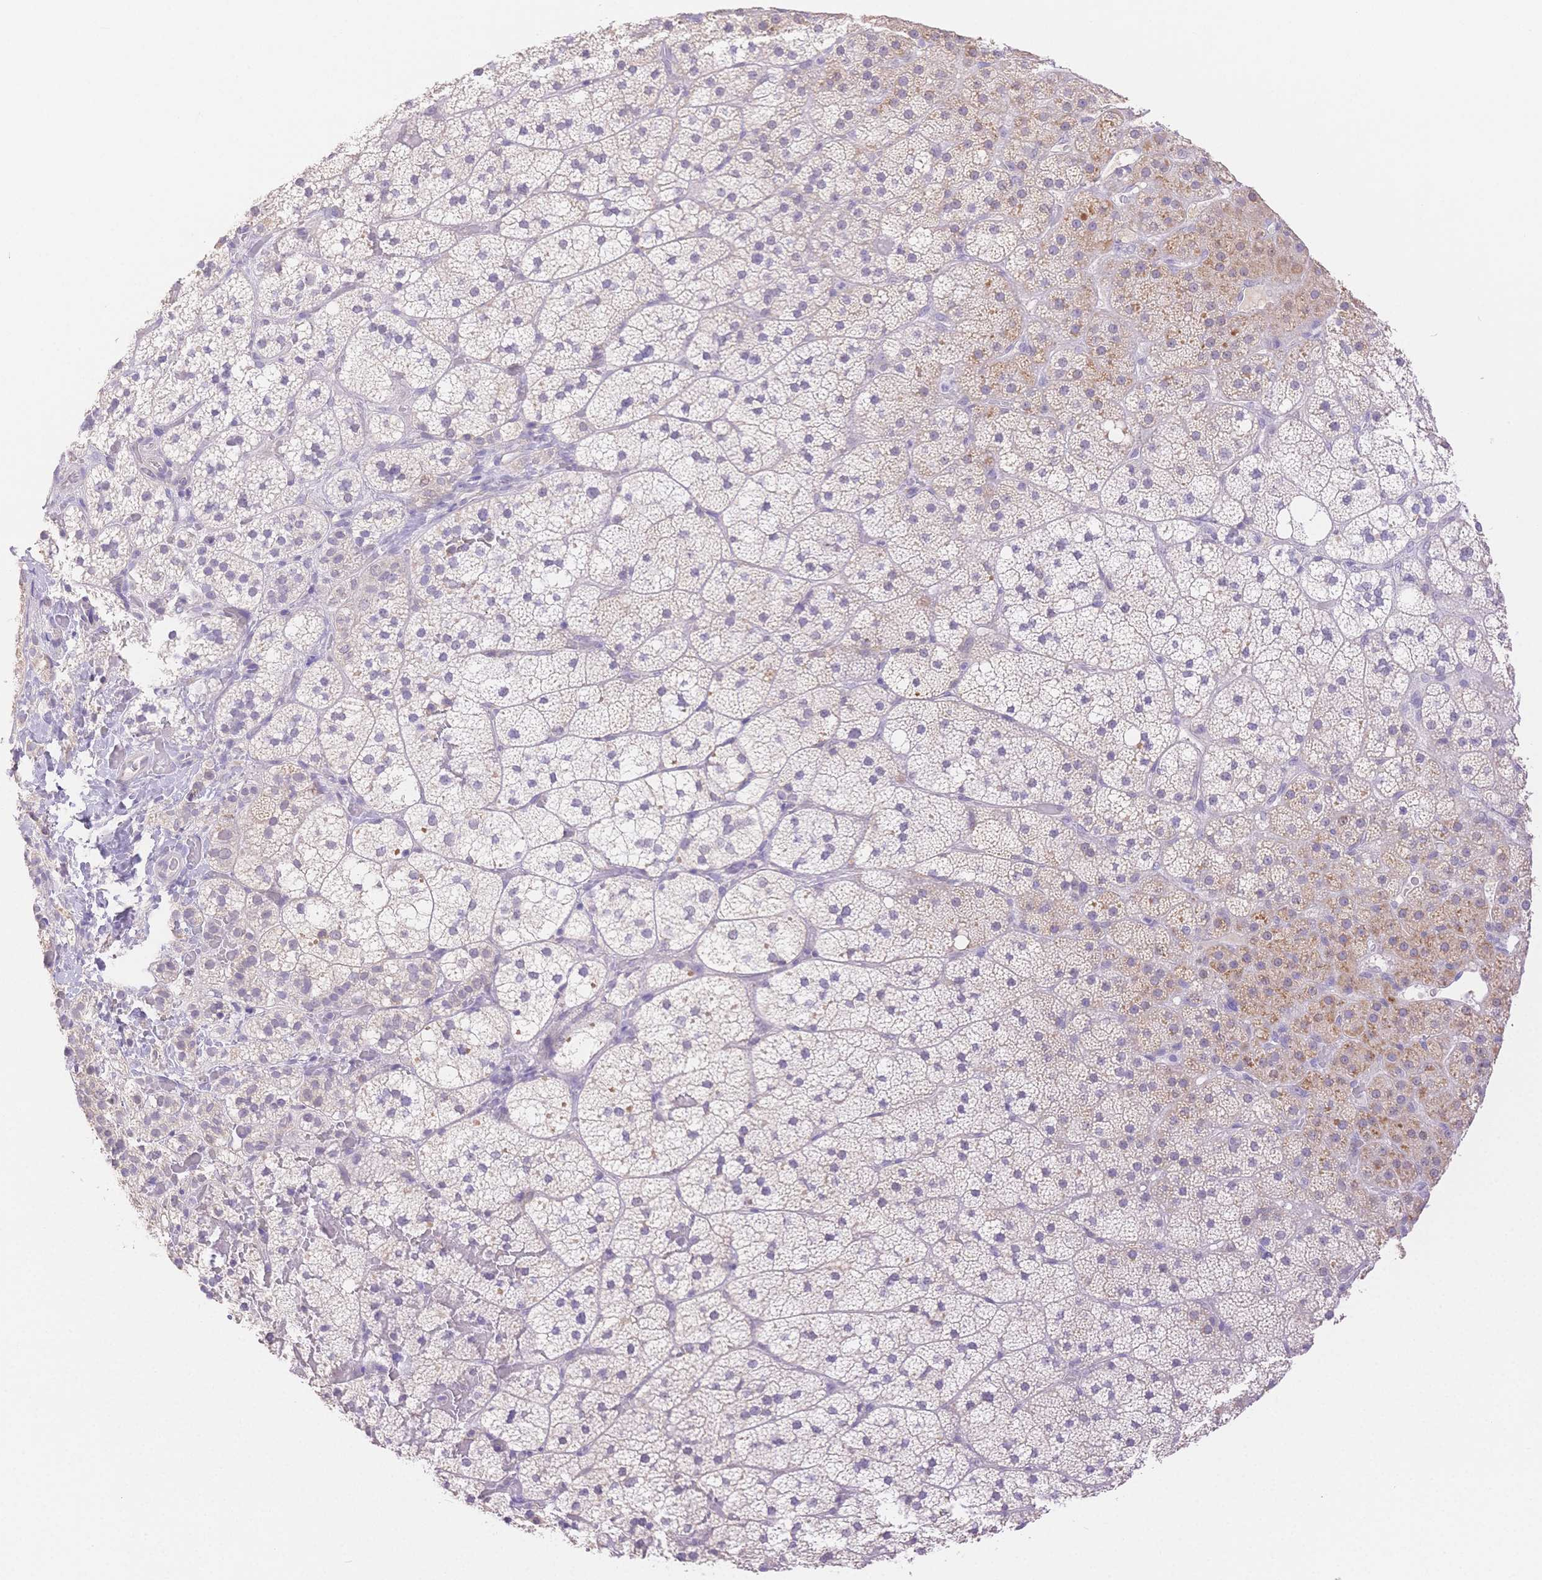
{"staining": {"intensity": "weak", "quantity": "25%-75%", "location": "cytoplasmic/membranous"}, "tissue": "adrenal gland", "cell_type": "Glandular cells", "image_type": "normal", "snomed": [{"axis": "morphology", "description": "Normal tissue, NOS"}, {"axis": "topography", "description": "Adrenal gland"}], "caption": "The immunohistochemical stain labels weak cytoplasmic/membranous expression in glandular cells of unremarkable adrenal gland. The protein is stained brown, and the nuclei are stained in blue (DAB IHC with brightfield microscopy, high magnification).", "gene": "WDR54", "patient": {"sex": "male", "age": 53}}